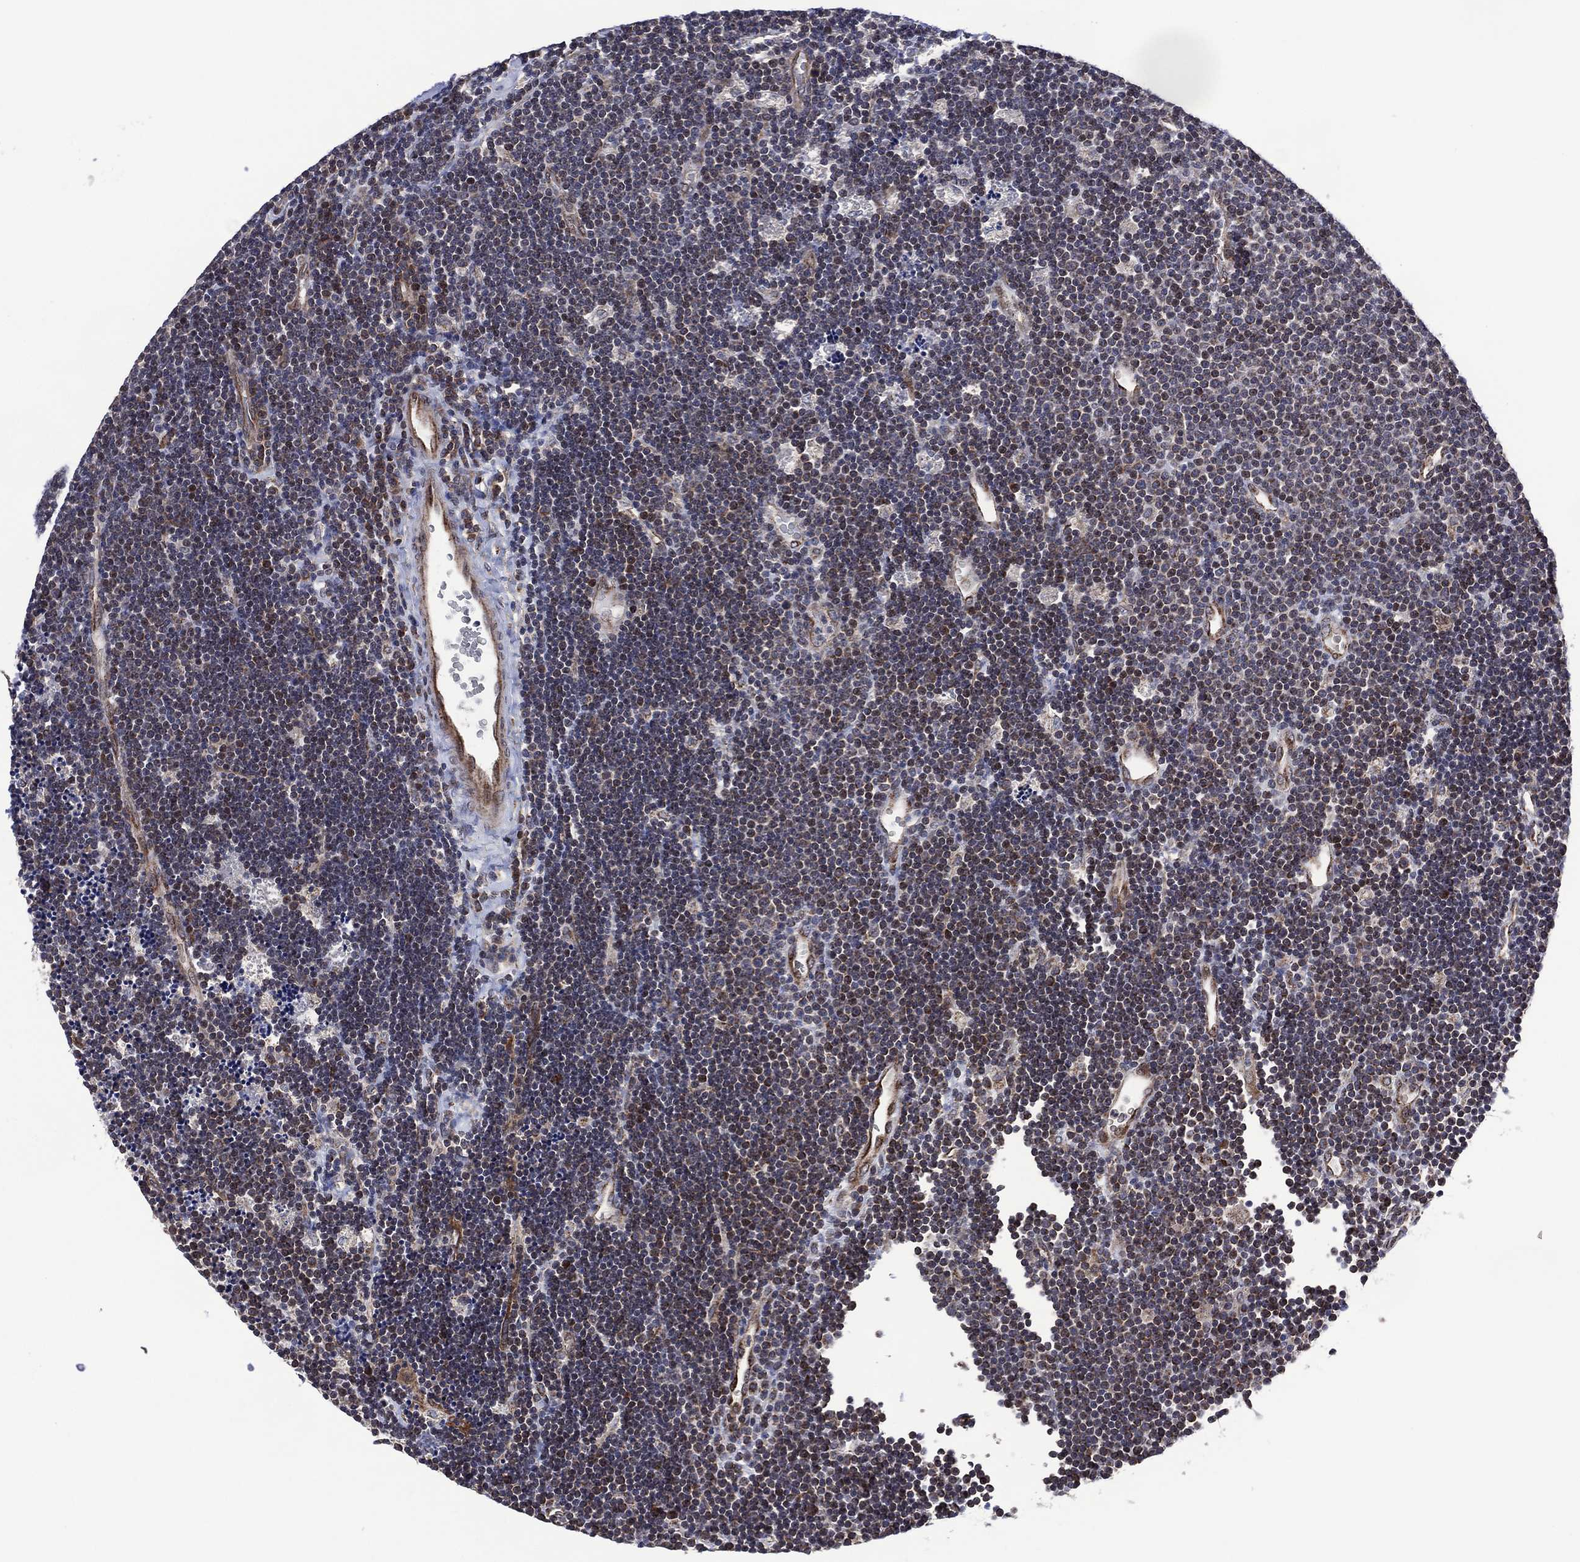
{"staining": {"intensity": "negative", "quantity": "none", "location": "none"}, "tissue": "lymphoma", "cell_type": "Tumor cells", "image_type": "cancer", "snomed": [{"axis": "morphology", "description": "Malignant lymphoma, non-Hodgkin's type, Low grade"}, {"axis": "topography", "description": "Brain"}], "caption": "Human low-grade malignant lymphoma, non-Hodgkin's type stained for a protein using IHC demonstrates no positivity in tumor cells.", "gene": "HTD2", "patient": {"sex": "female", "age": 66}}